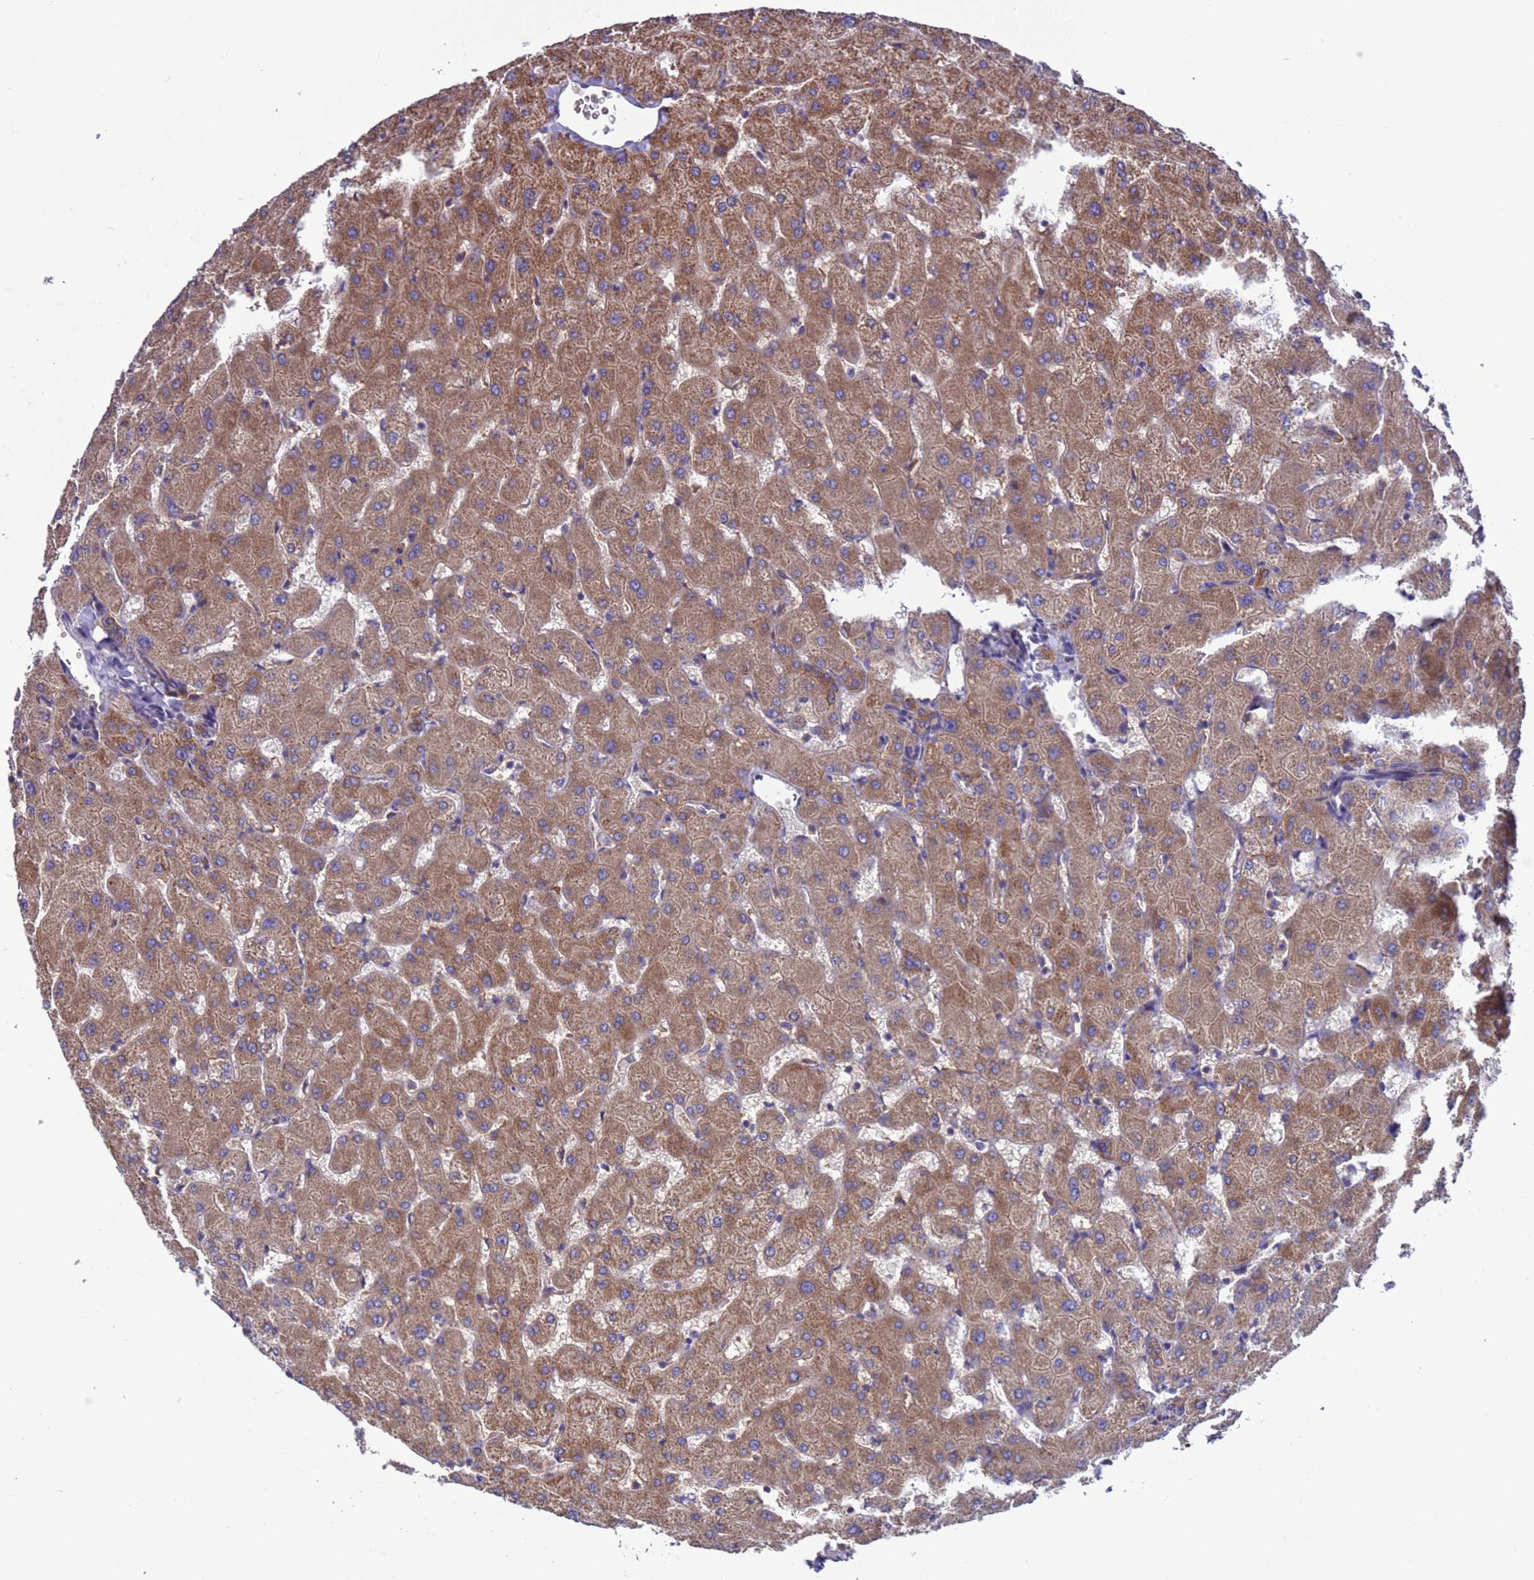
{"staining": {"intensity": "weak", "quantity": "25%-75%", "location": "cytoplasmic/membranous"}, "tissue": "liver", "cell_type": "Cholangiocytes", "image_type": "normal", "snomed": [{"axis": "morphology", "description": "Normal tissue, NOS"}, {"axis": "topography", "description": "Liver"}], "caption": "Approximately 25%-75% of cholangiocytes in normal human liver display weak cytoplasmic/membranous protein staining as visualized by brown immunohistochemical staining.", "gene": "ARHGAP12", "patient": {"sex": "female", "age": 63}}